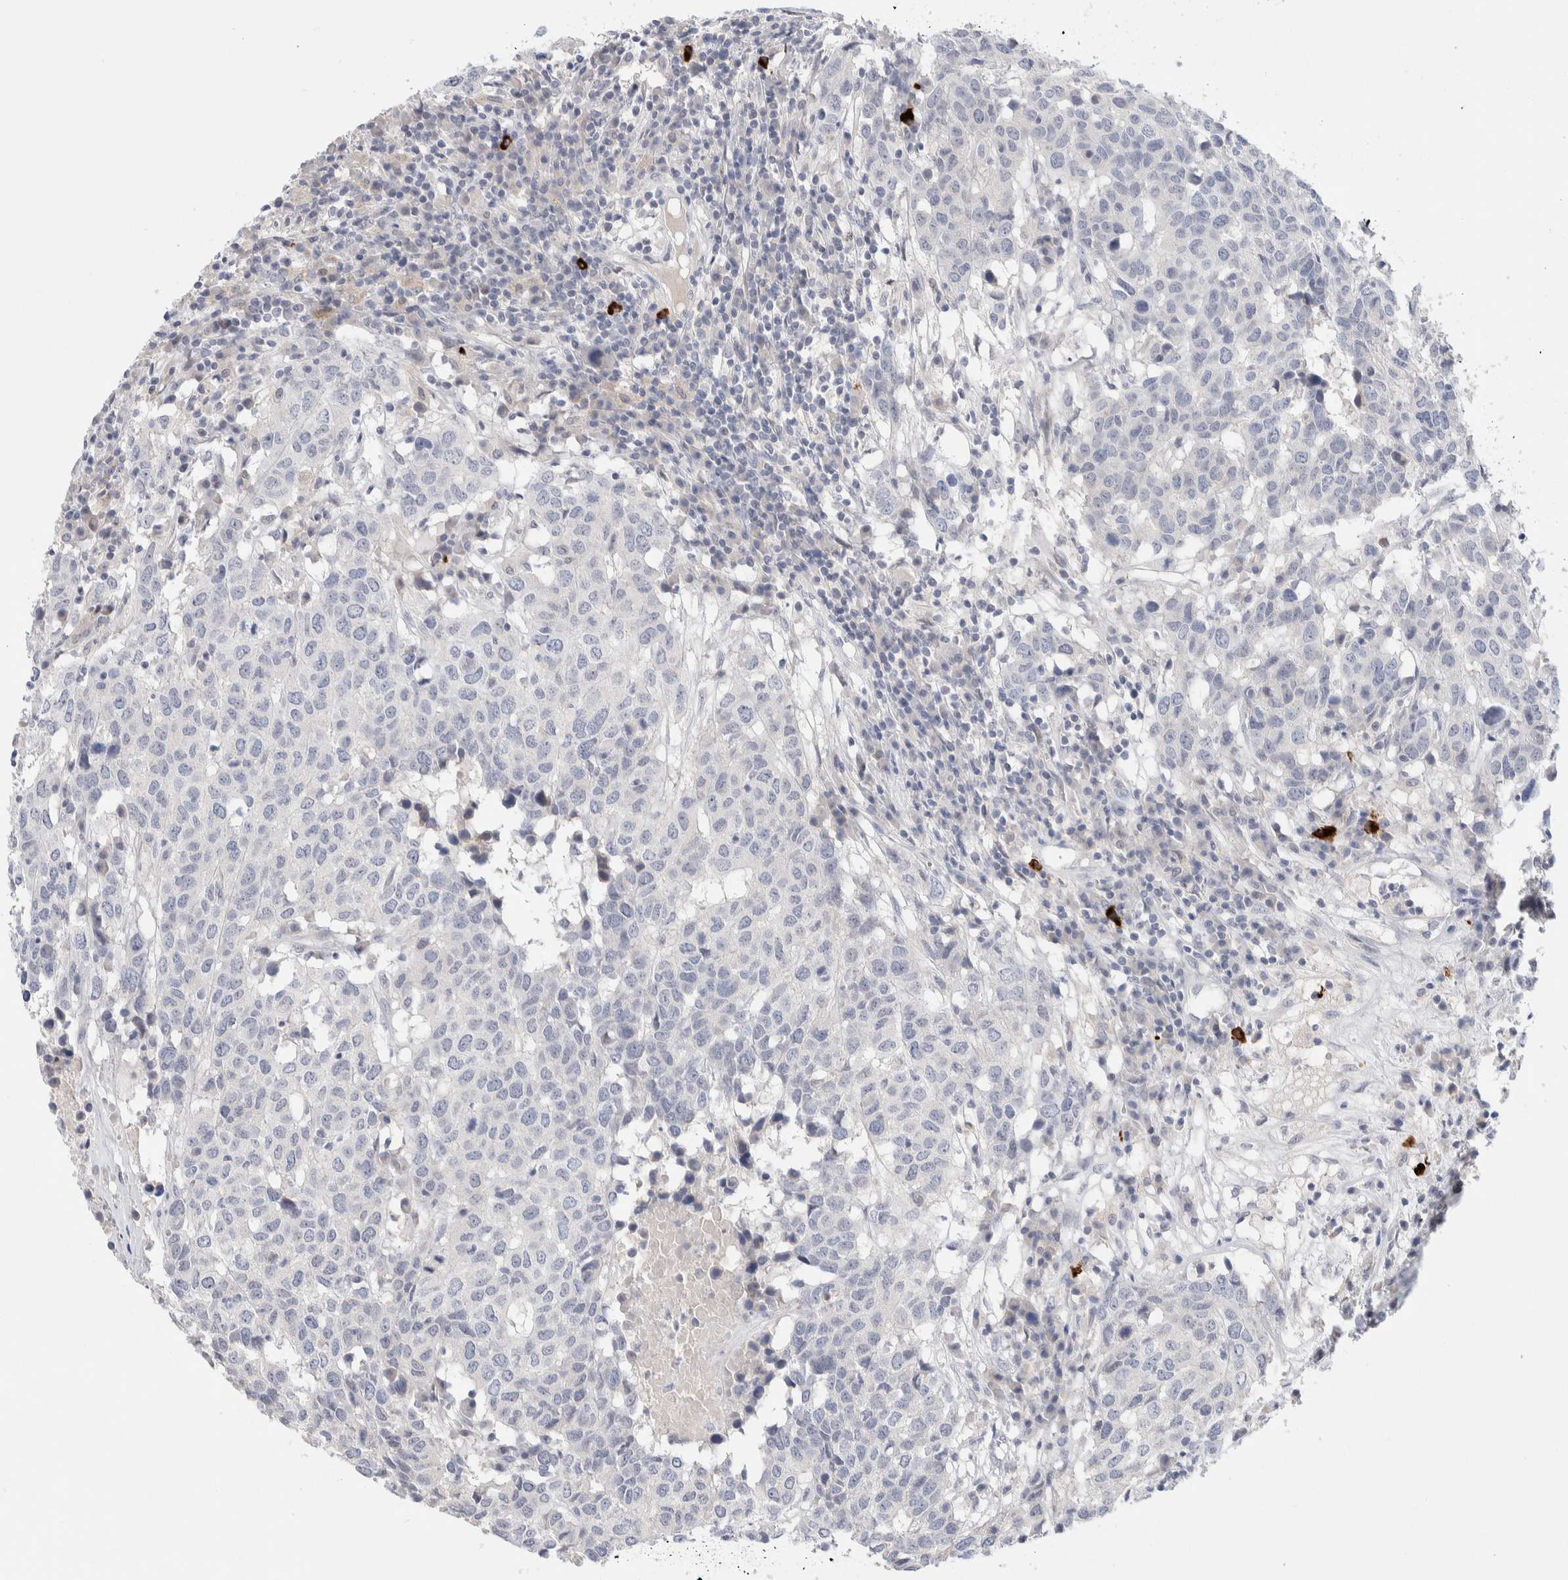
{"staining": {"intensity": "negative", "quantity": "none", "location": "none"}, "tissue": "head and neck cancer", "cell_type": "Tumor cells", "image_type": "cancer", "snomed": [{"axis": "morphology", "description": "Squamous cell carcinoma, NOS"}, {"axis": "topography", "description": "Head-Neck"}], "caption": "Immunohistochemistry photomicrograph of neoplastic tissue: head and neck cancer (squamous cell carcinoma) stained with DAB shows no significant protein staining in tumor cells.", "gene": "DNAJB6", "patient": {"sex": "male", "age": 66}}